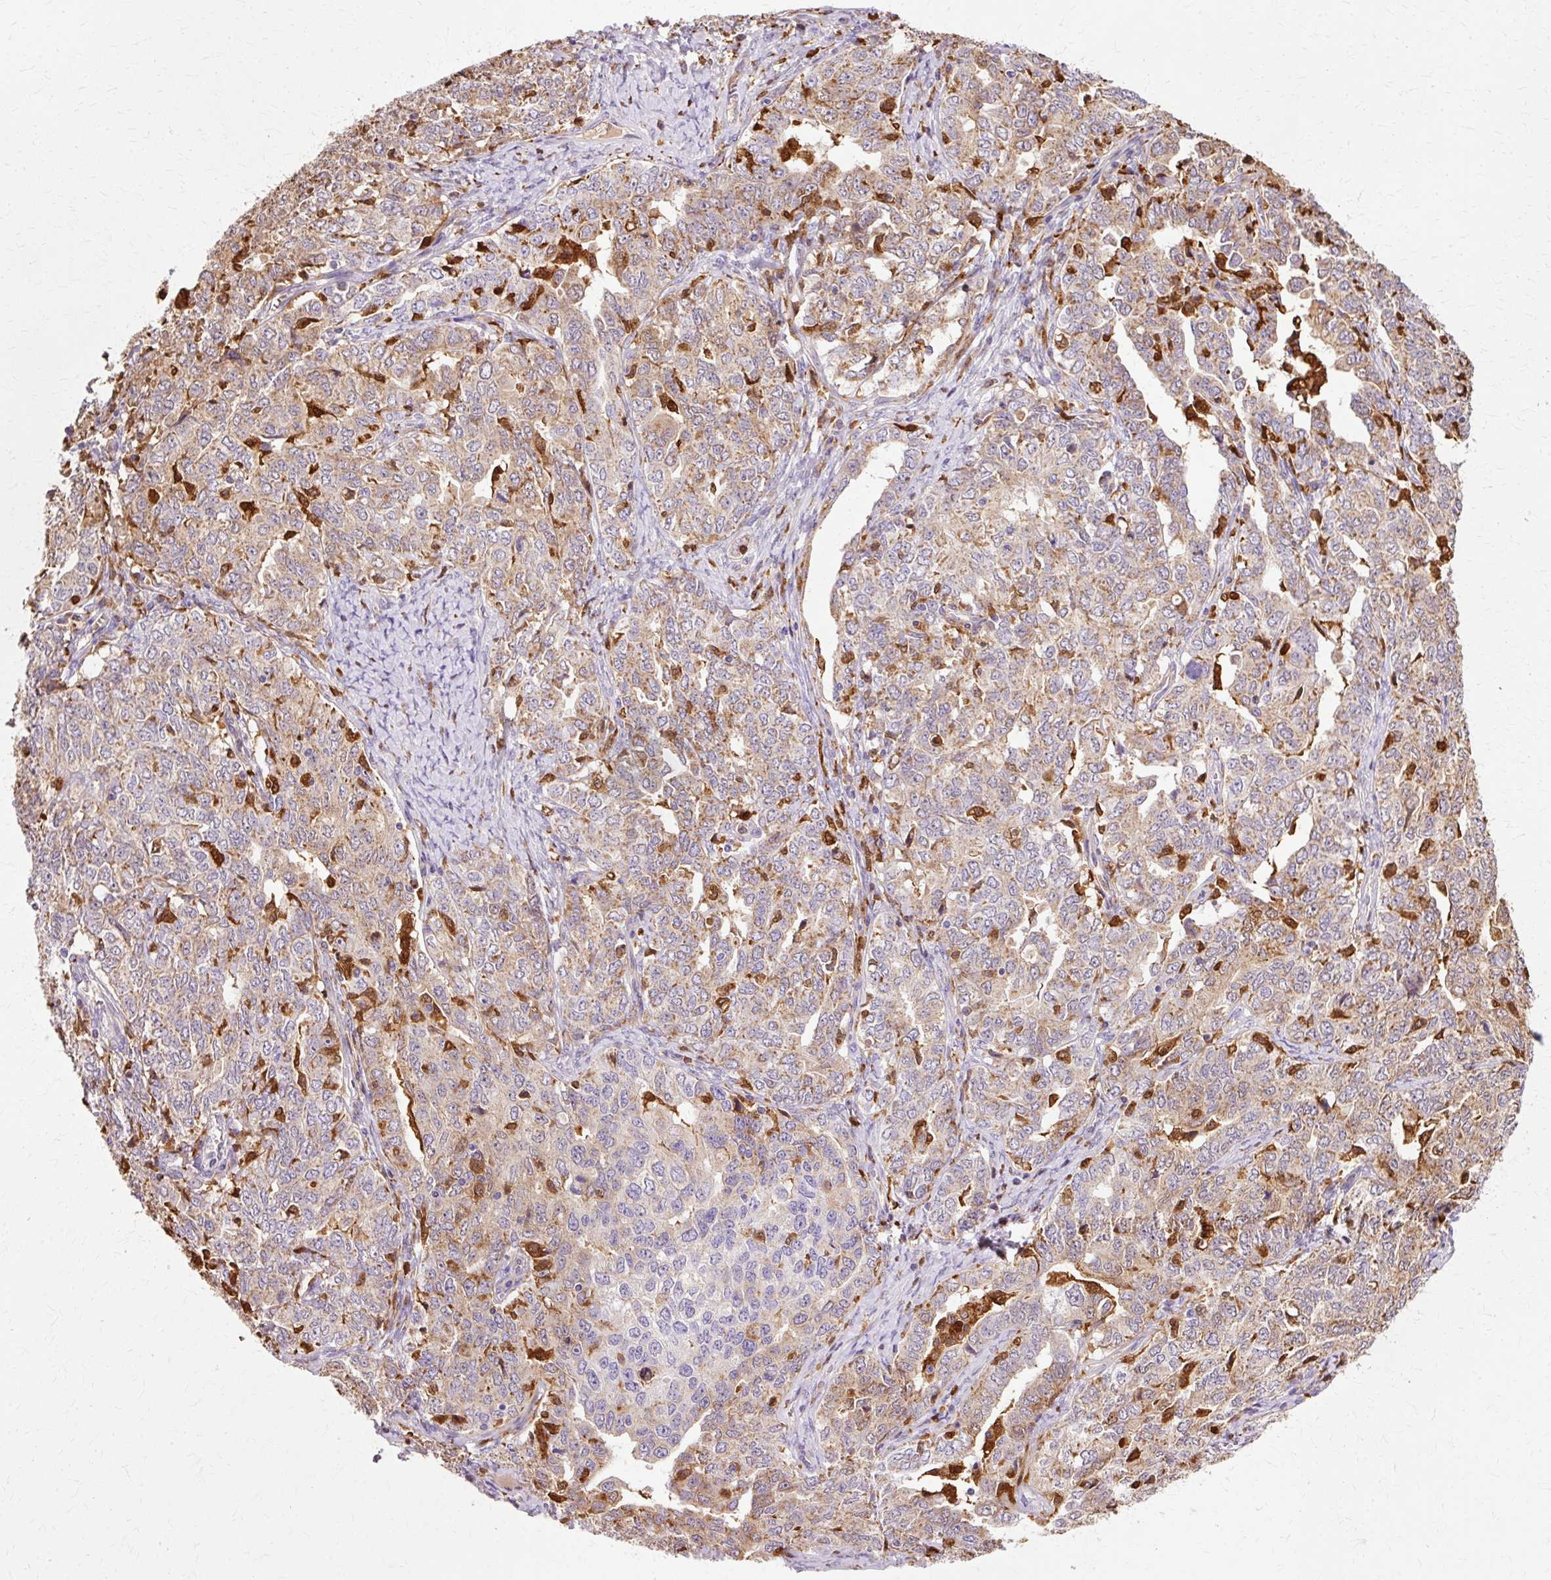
{"staining": {"intensity": "moderate", "quantity": "25%-75%", "location": "cytoplasmic/membranous"}, "tissue": "ovarian cancer", "cell_type": "Tumor cells", "image_type": "cancer", "snomed": [{"axis": "morphology", "description": "Carcinoma, endometroid"}, {"axis": "topography", "description": "Ovary"}], "caption": "This micrograph displays ovarian cancer (endometroid carcinoma) stained with immunohistochemistry to label a protein in brown. The cytoplasmic/membranous of tumor cells show moderate positivity for the protein. Nuclei are counter-stained blue.", "gene": "GPX1", "patient": {"sex": "female", "age": 62}}